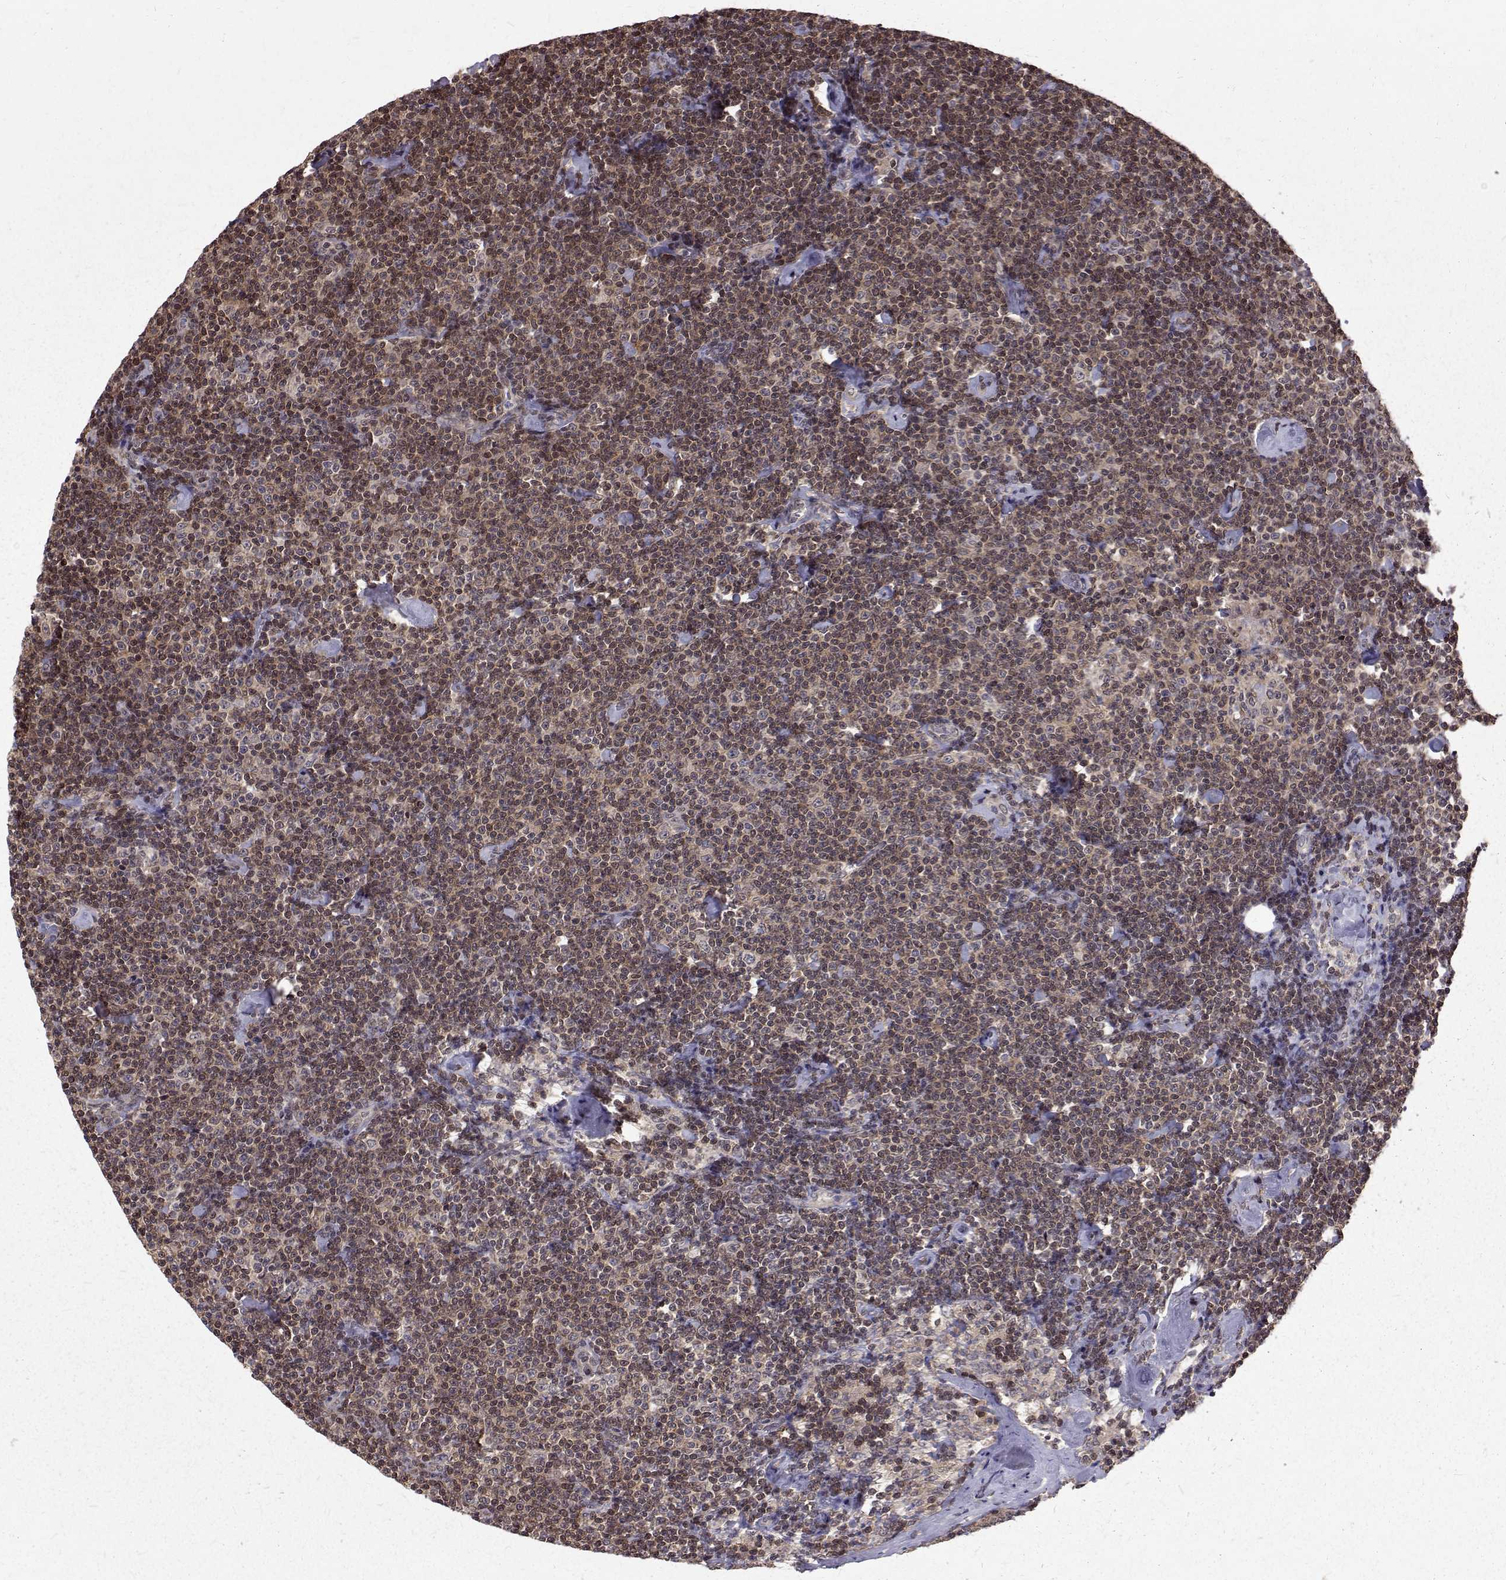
{"staining": {"intensity": "moderate", "quantity": ">75%", "location": "nuclear"}, "tissue": "lymphoma", "cell_type": "Tumor cells", "image_type": "cancer", "snomed": [{"axis": "morphology", "description": "Malignant lymphoma, non-Hodgkin's type, Low grade"}, {"axis": "topography", "description": "Lymph node"}], "caption": "Immunohistochemical staining of low-grade malignant lymphoma, non-Hodgkin's type reveals medium levels of moderate nuclear protein expression in approximately >75% of tumor cells. Using DAB (brown) and hematoxylin (blue) stains, captured at high magnification using brightfield microscopy.", "gene": "NIF3L1", "patient": {"sex": "male", "age": 81}}